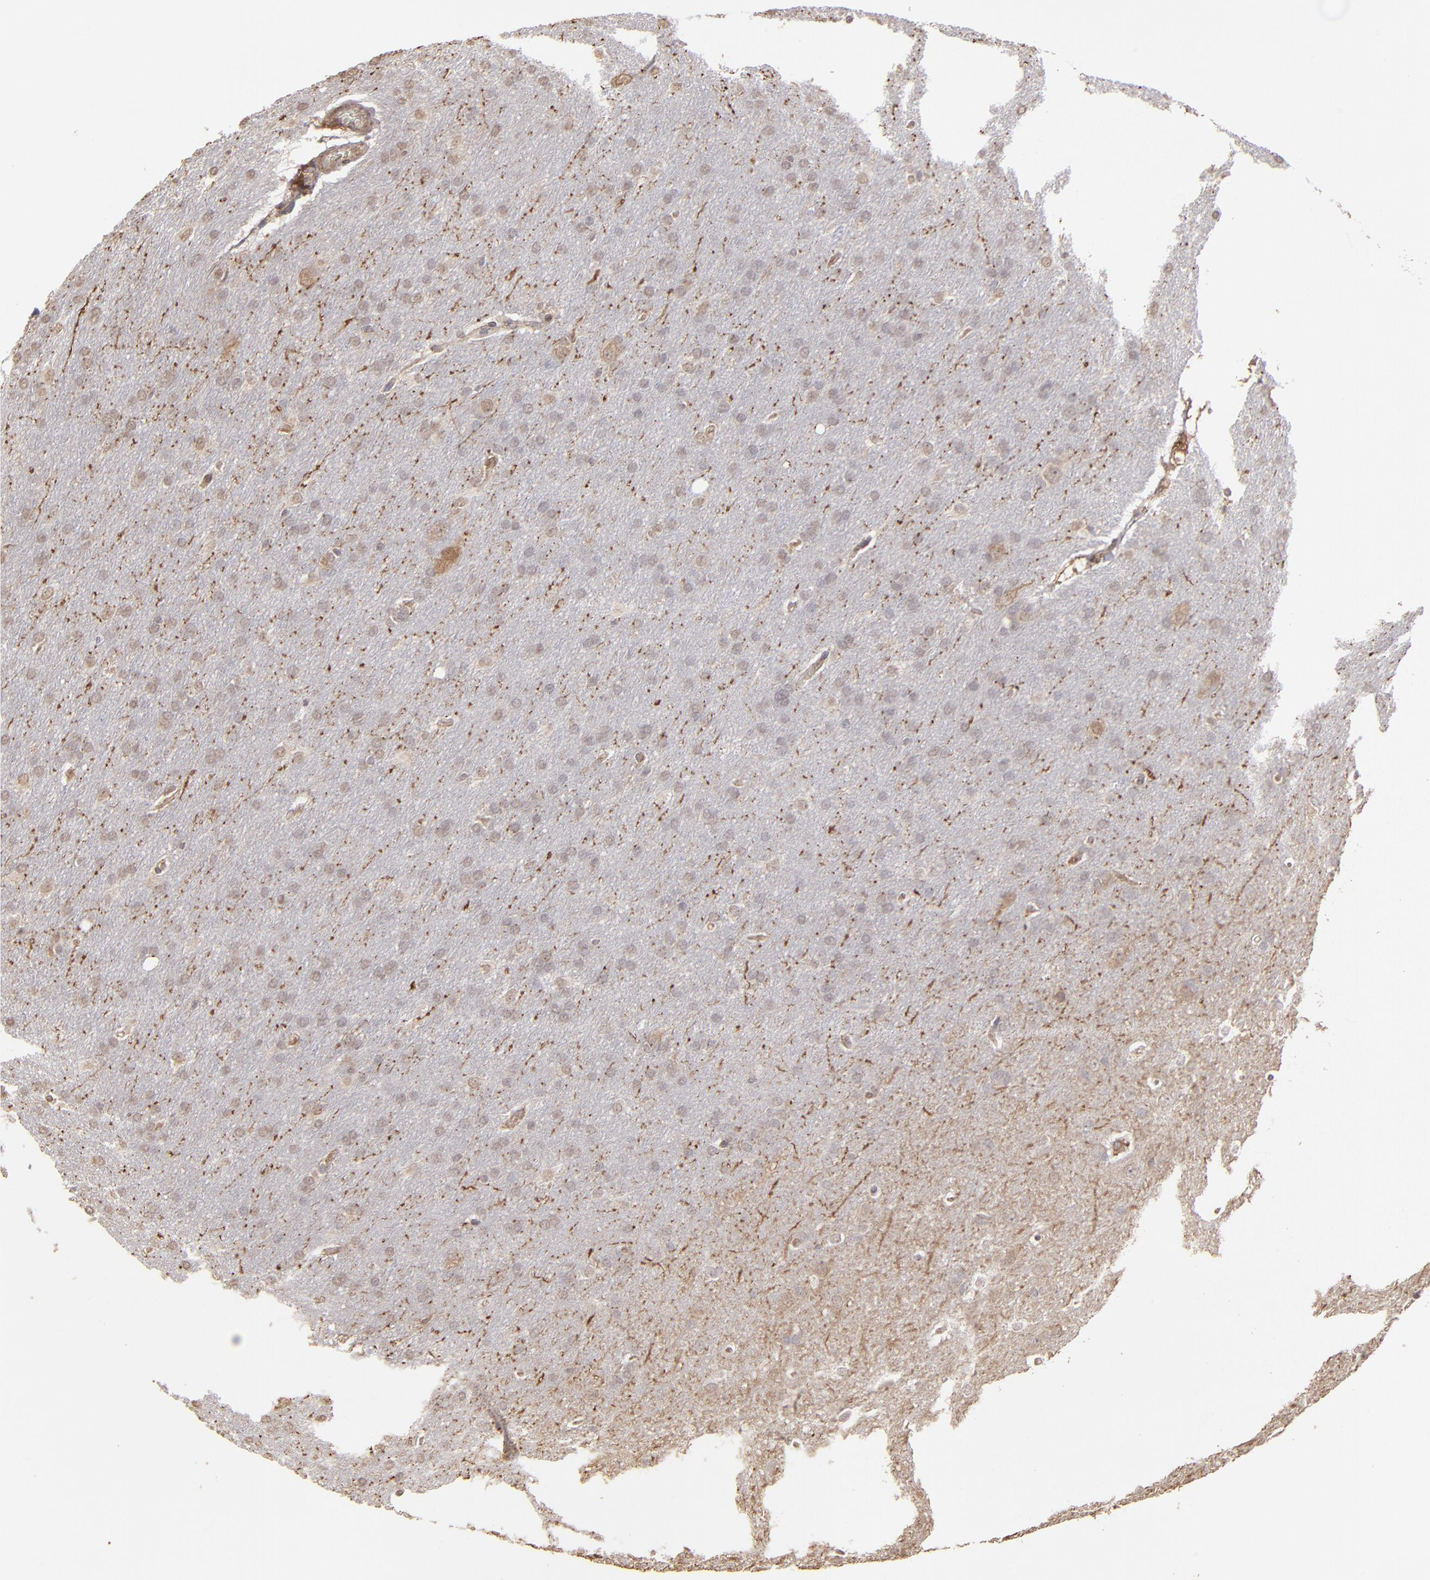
{"staining": {"intensity": "weak", "quantity": "25%-75%", "location": "cytoplasmic/membranous"}, "tissue": "glioma", "cell_type": "Tumor cells", "image_type": "cancer", "snomed": [{"axis": "morphology", "description": "Glioma, malignant, Low grade"}, {"axis": "topography", "description": "Brain"}], "caption": "DAB immunohistochemical staining of human glioma exhibits weak cytoplasmic/membranous protein positivity in approximately 25%-75% of tumor cells. Immunohistochemistry (ihc) stains the protein of interest in brown and the nuclei are stained blue.", "gene": "ITGB5", "patient": {"sex": "female", "age": 32}}